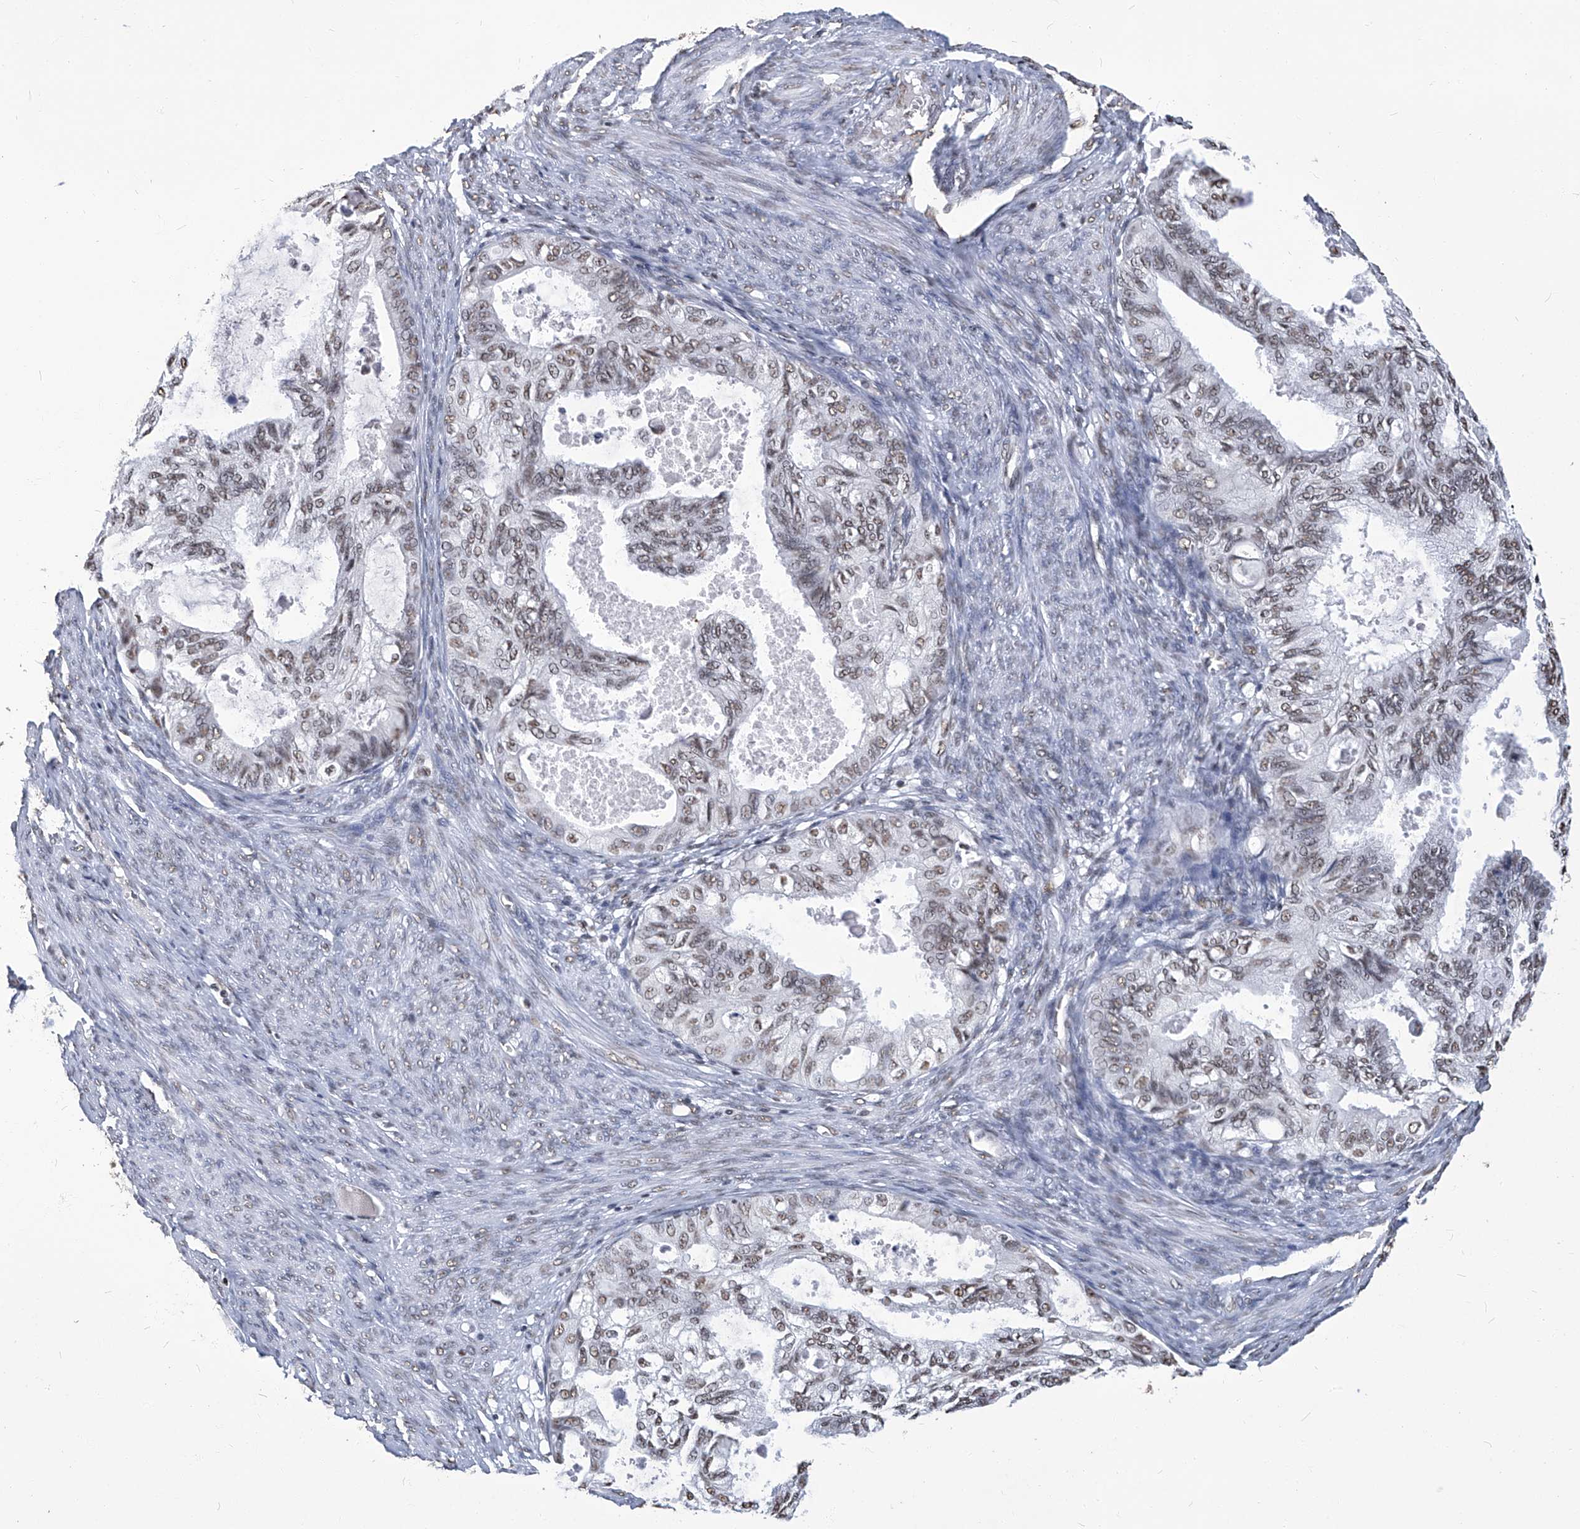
{"staining": {"intensity": "weak", "quantity": ">75%", "location": "nuclear"}, "tissue": "cervical cancer", "cell_type": "Tumor cells", "image_type": "cancer", "snomed": [{"axis": "morphology", "description": "Normal tissue, NOS"}, {"axis": "morphology", "description": "Adenocarcinoma, NOS"}, {"axis": "topography", "description": "Cervix"}, {"axis": "topography", "description": "Endometrium"}], "caption": "The histopathology image demonstrates staining of cervical adenocarcinoma, revealing weak nuclear protein expression (brown color) within tumor cells.", "gene": "HBP1", "patient": {"sex": "female", "age": 86}}